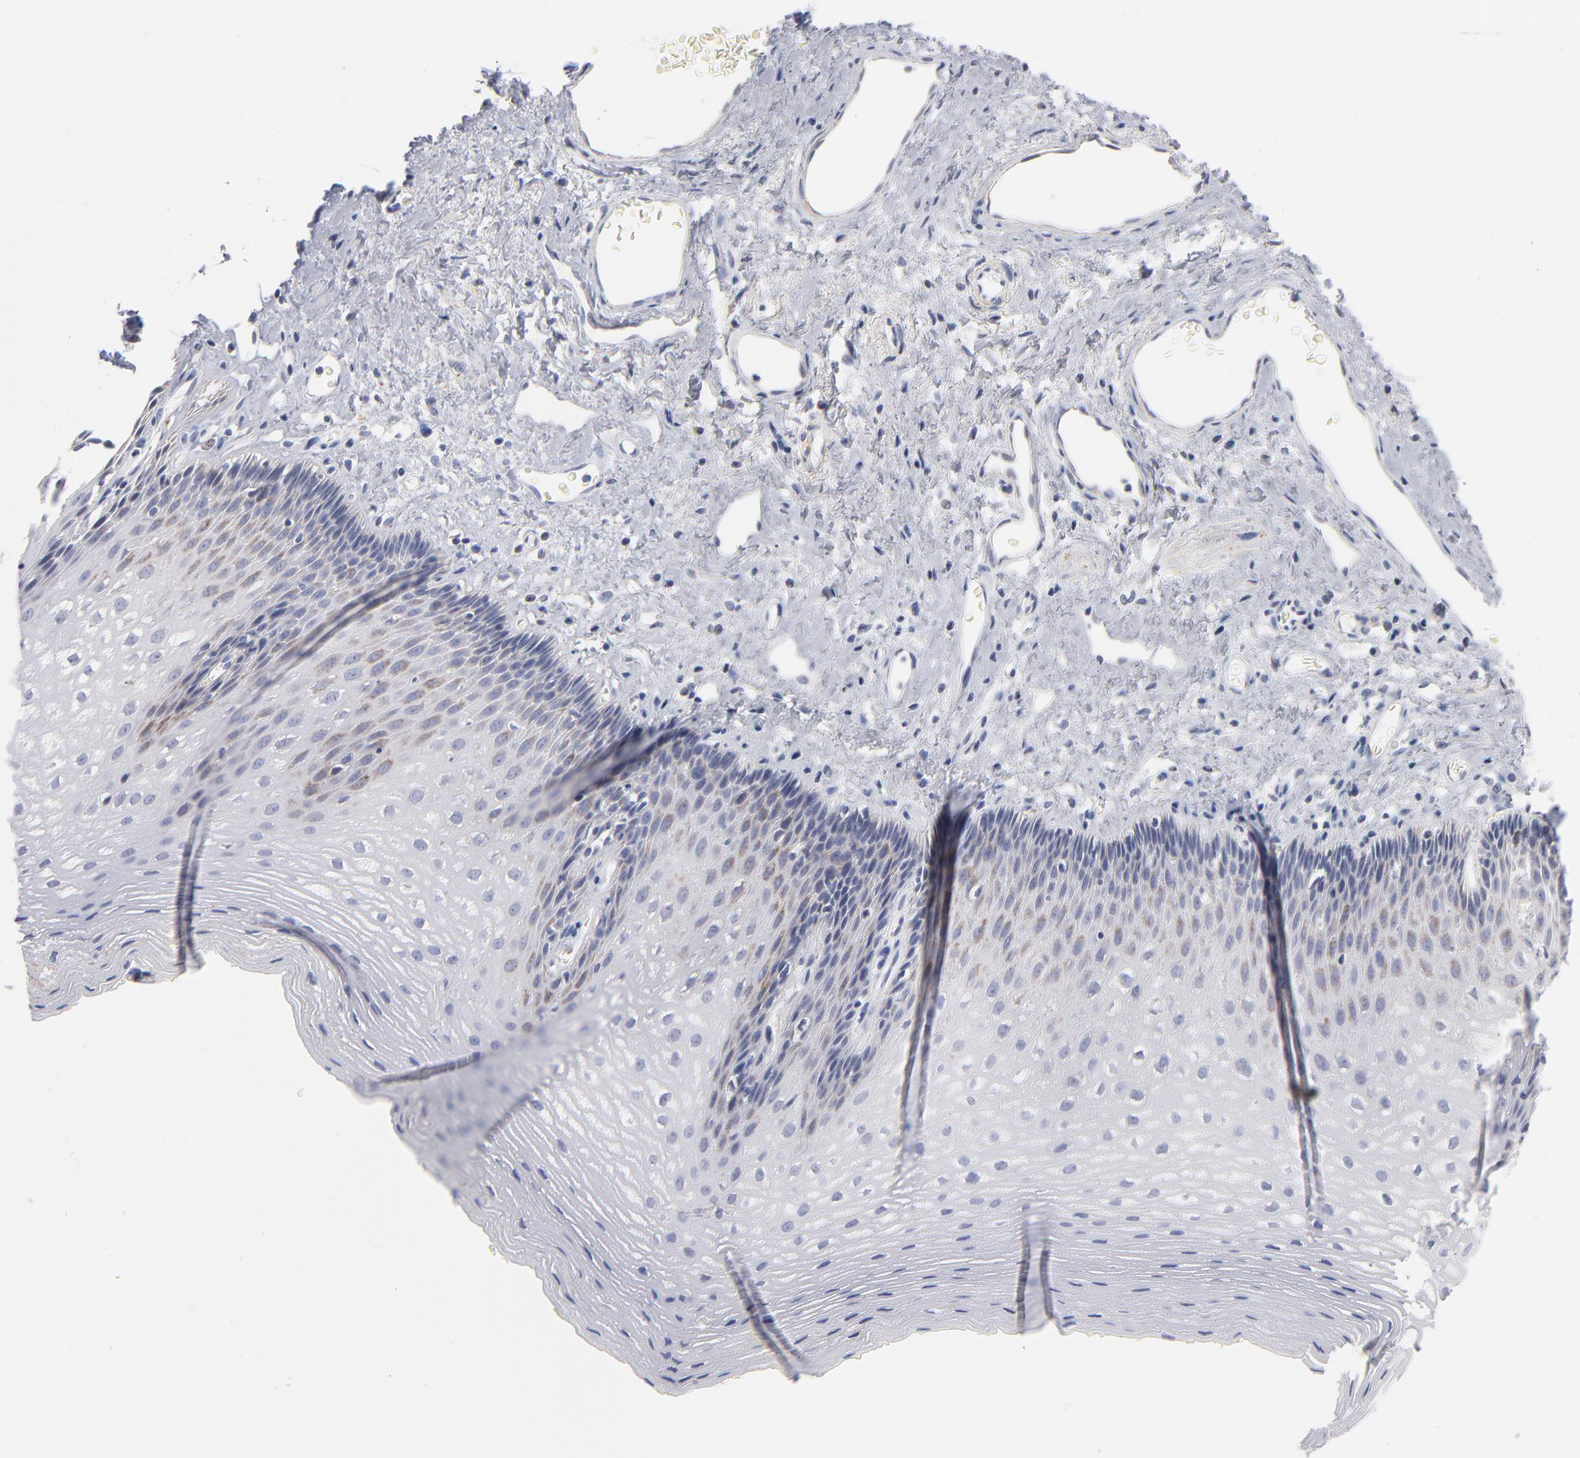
{"staining": {"intensity": "moderate", "quantity": "<25%", "location": "cytoplasmic/membranous"}, "tissue": "esophagus", "cell_type": "Squamous epithelial cells", "image_type": "normal", "snomed": [{"axis": "morphology", "description": "Normal tissue, NOS"}, {"axis": "topography", "description": "Esophagus"}], "caption": "Immunohistochemical staining of normal esophagus exhibits low levels of moderate cytoplasmic/membranous positivity in about <25% of squamous epithelial cells. The protein is shown in brown color, while the nuclei are stained blue.", "gene": "MRPL58", "patient": {"sex": "female", "age": 70}}